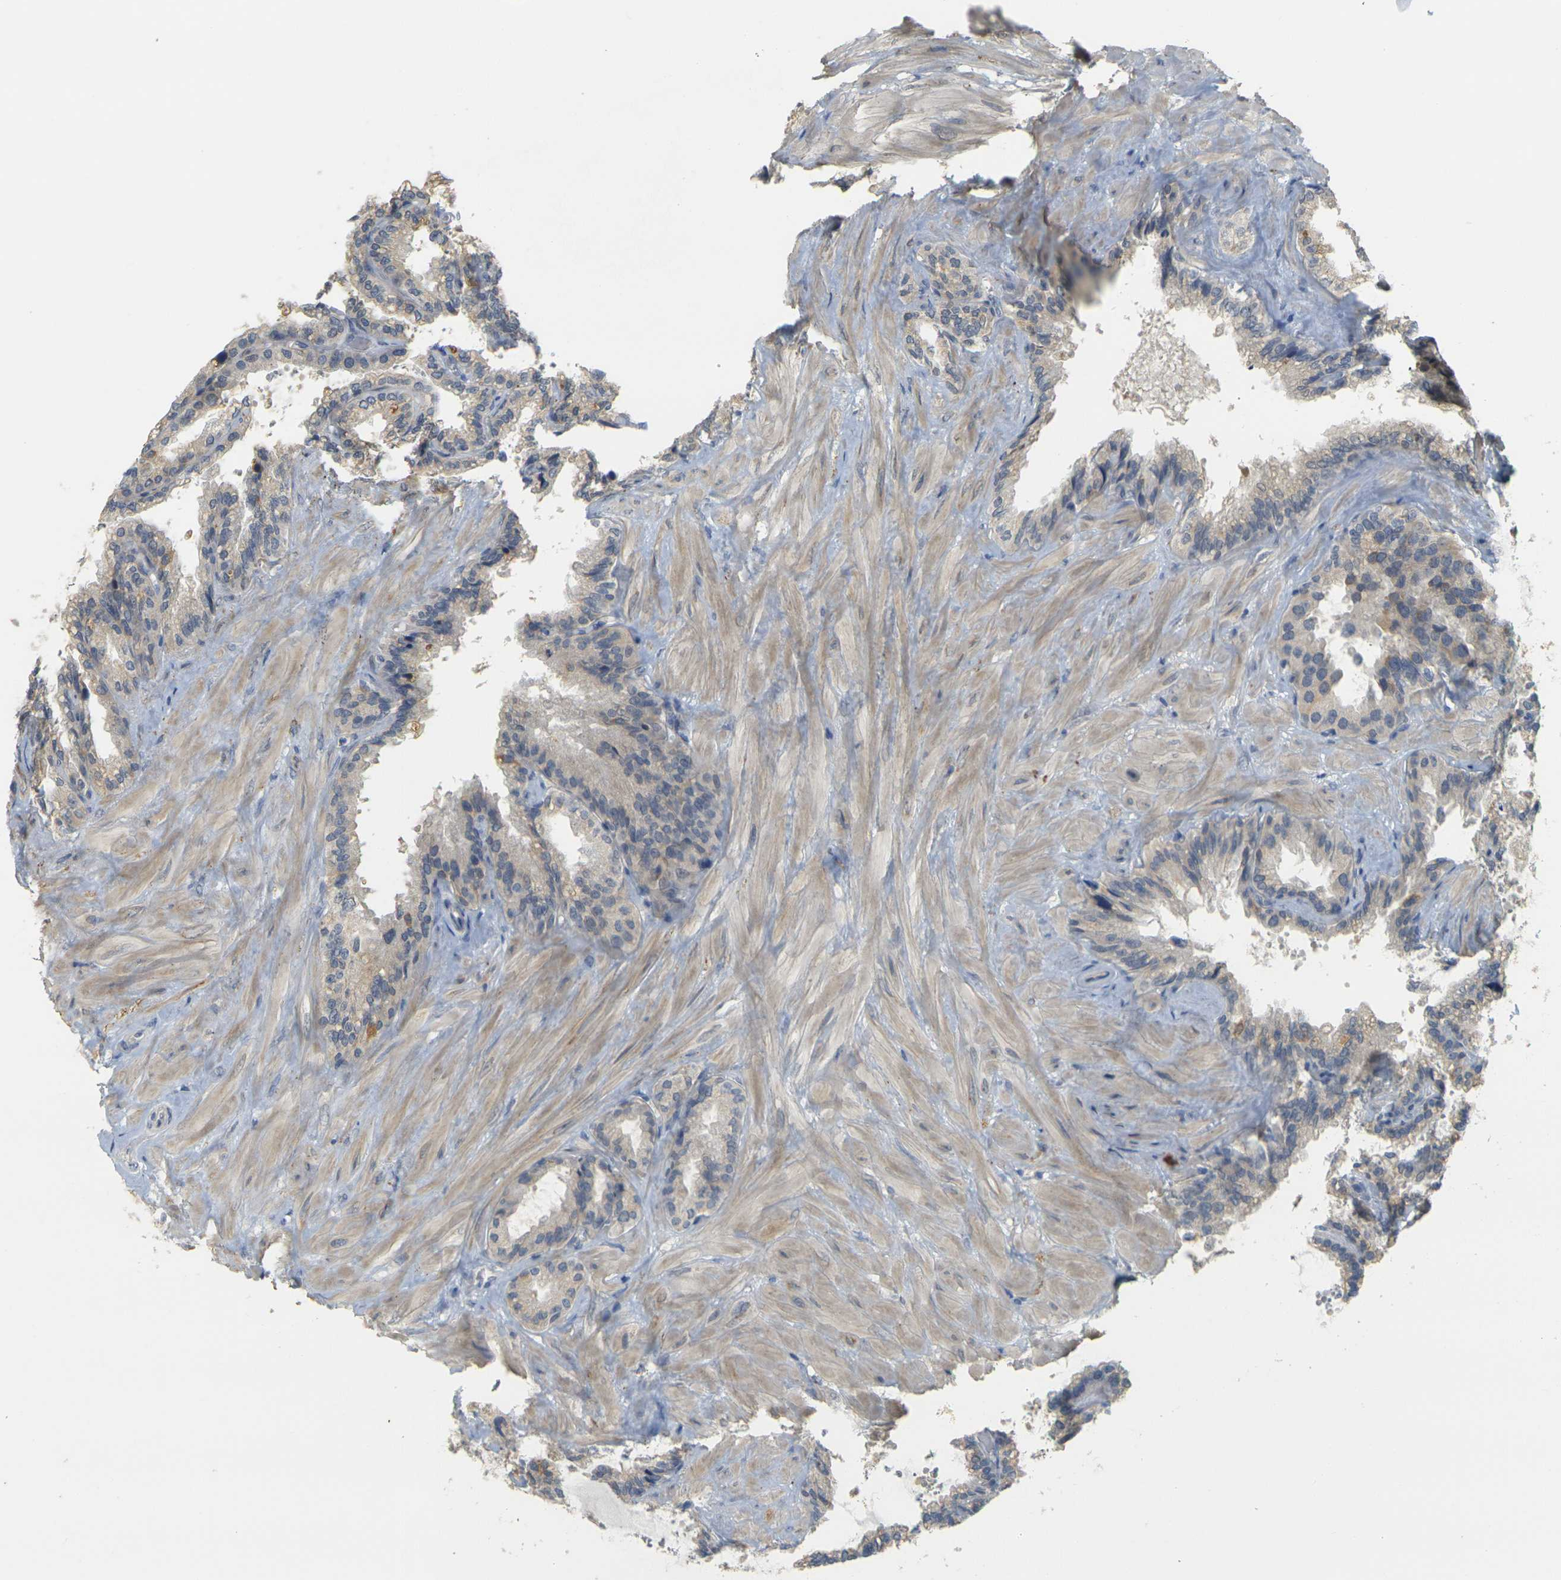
{"staining": {"intensity": "weak", "quantity": ">75%", "location": "cytoplasmic/membranous"}, "tissue": "seminal vesicle", "cell_type": "Glandular cells", "image_type": "normal", "snomed": [{"axis": "morphology", "description": "Normal tissue, NOS"}, {"axis": "topography", "description": "Seminal veicle"}], "caption": "Glandular cells reveal low levels of weak cytoplasmic/membranous expression in approximately >75% of cells in normal seminal vesicle.", "gene": "GDAP1", "patient": {"sex": "male", "age": 46}}